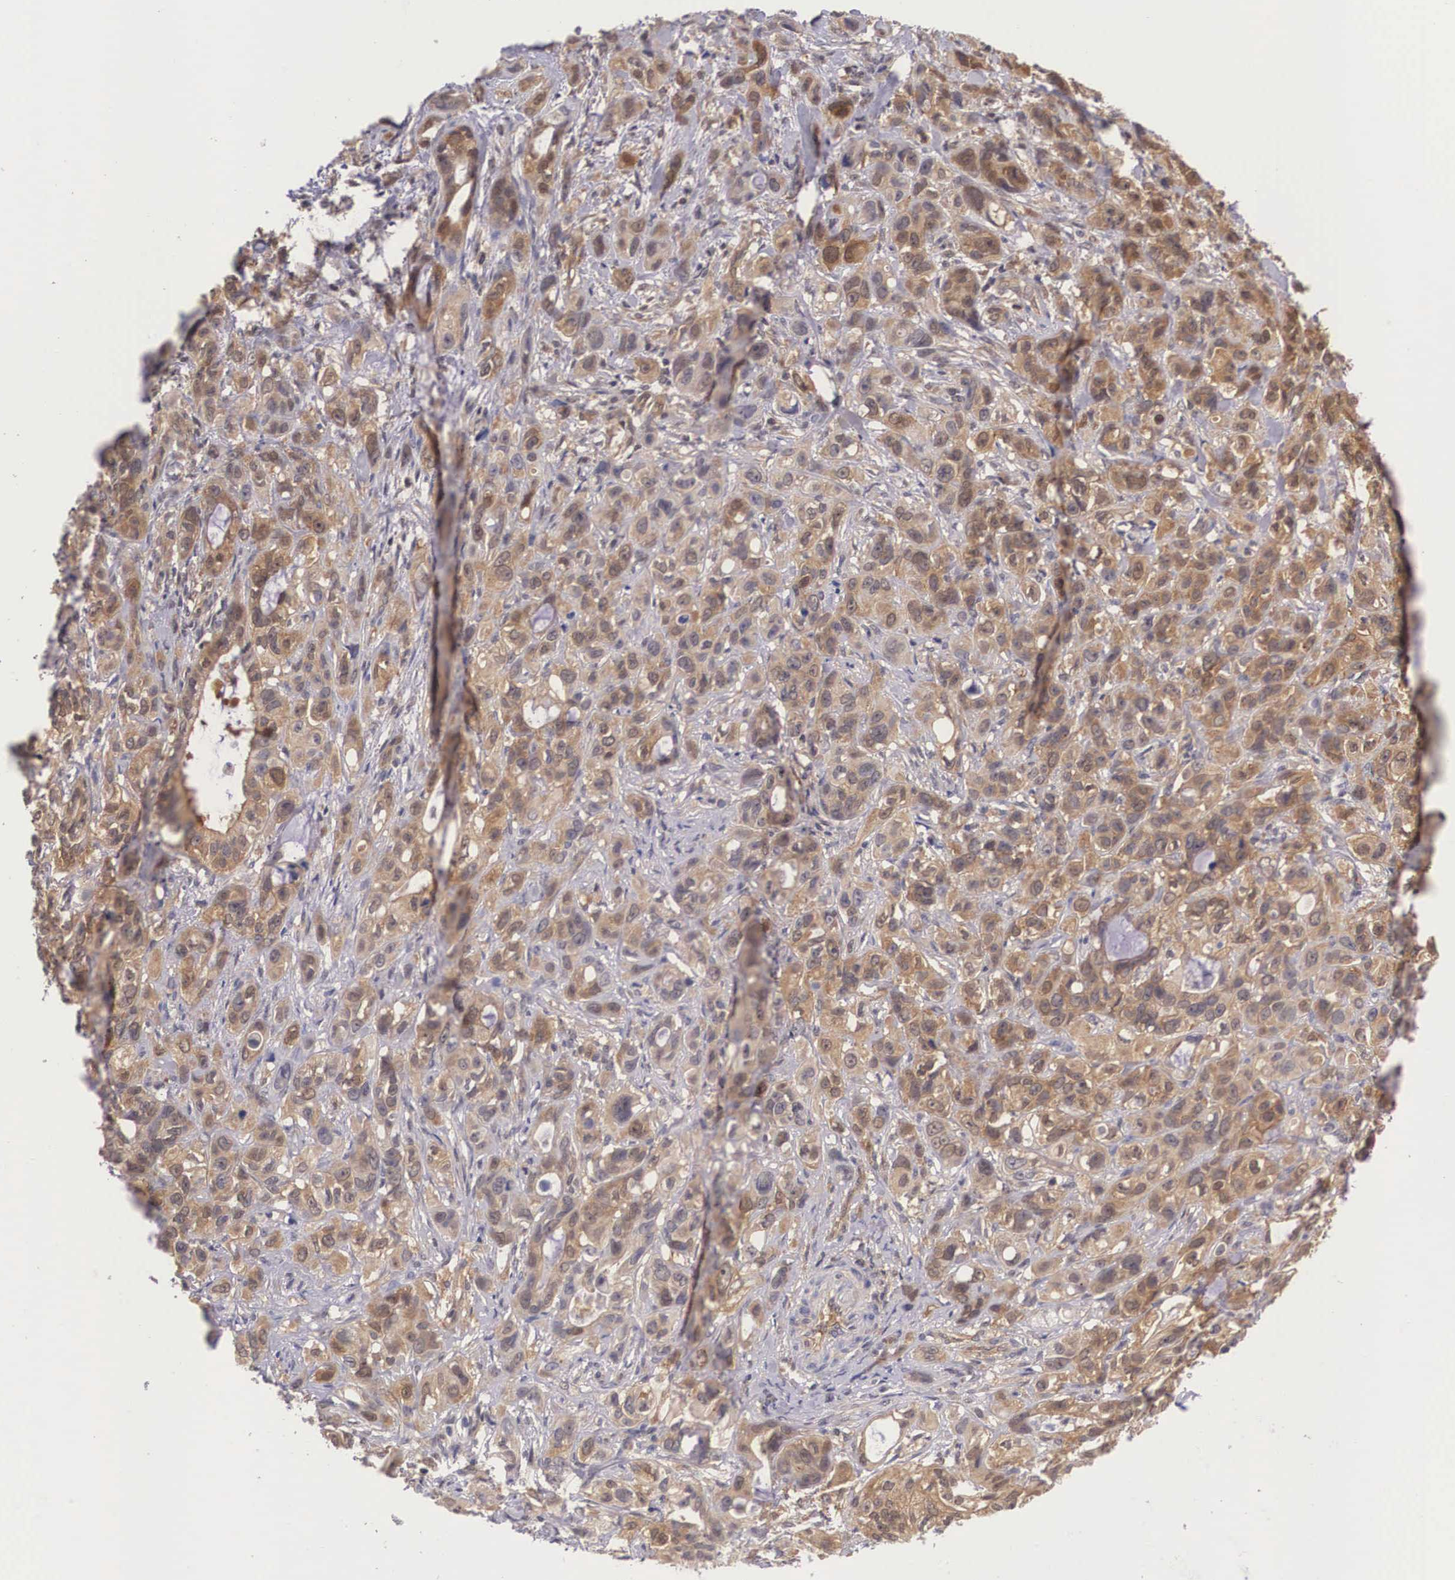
{"staining": {"intensity": "moderate", "quantity": ">75%", "location": "cytoplasmic/membranous"}, "tissue": "stomach cancer", "cell_type": "Tumor cells", "image_type": "cancer", "snomed": [{"axis": "morphology", "description": "Adenocarcinoma, NOS"}, {"axis": "topography", "description": "Stomach, upper"}], "caption": "Immunohistochemistry (IHC) image of stomach cancer (adenocarcinoma) stained for a protein (brown), which reveals medium levels of moderate cytoplasmic/membranous positivity in about >75% of tumor cells.", "gene": "IGBP1", "patient": {"sex": "male", "age": 47}}